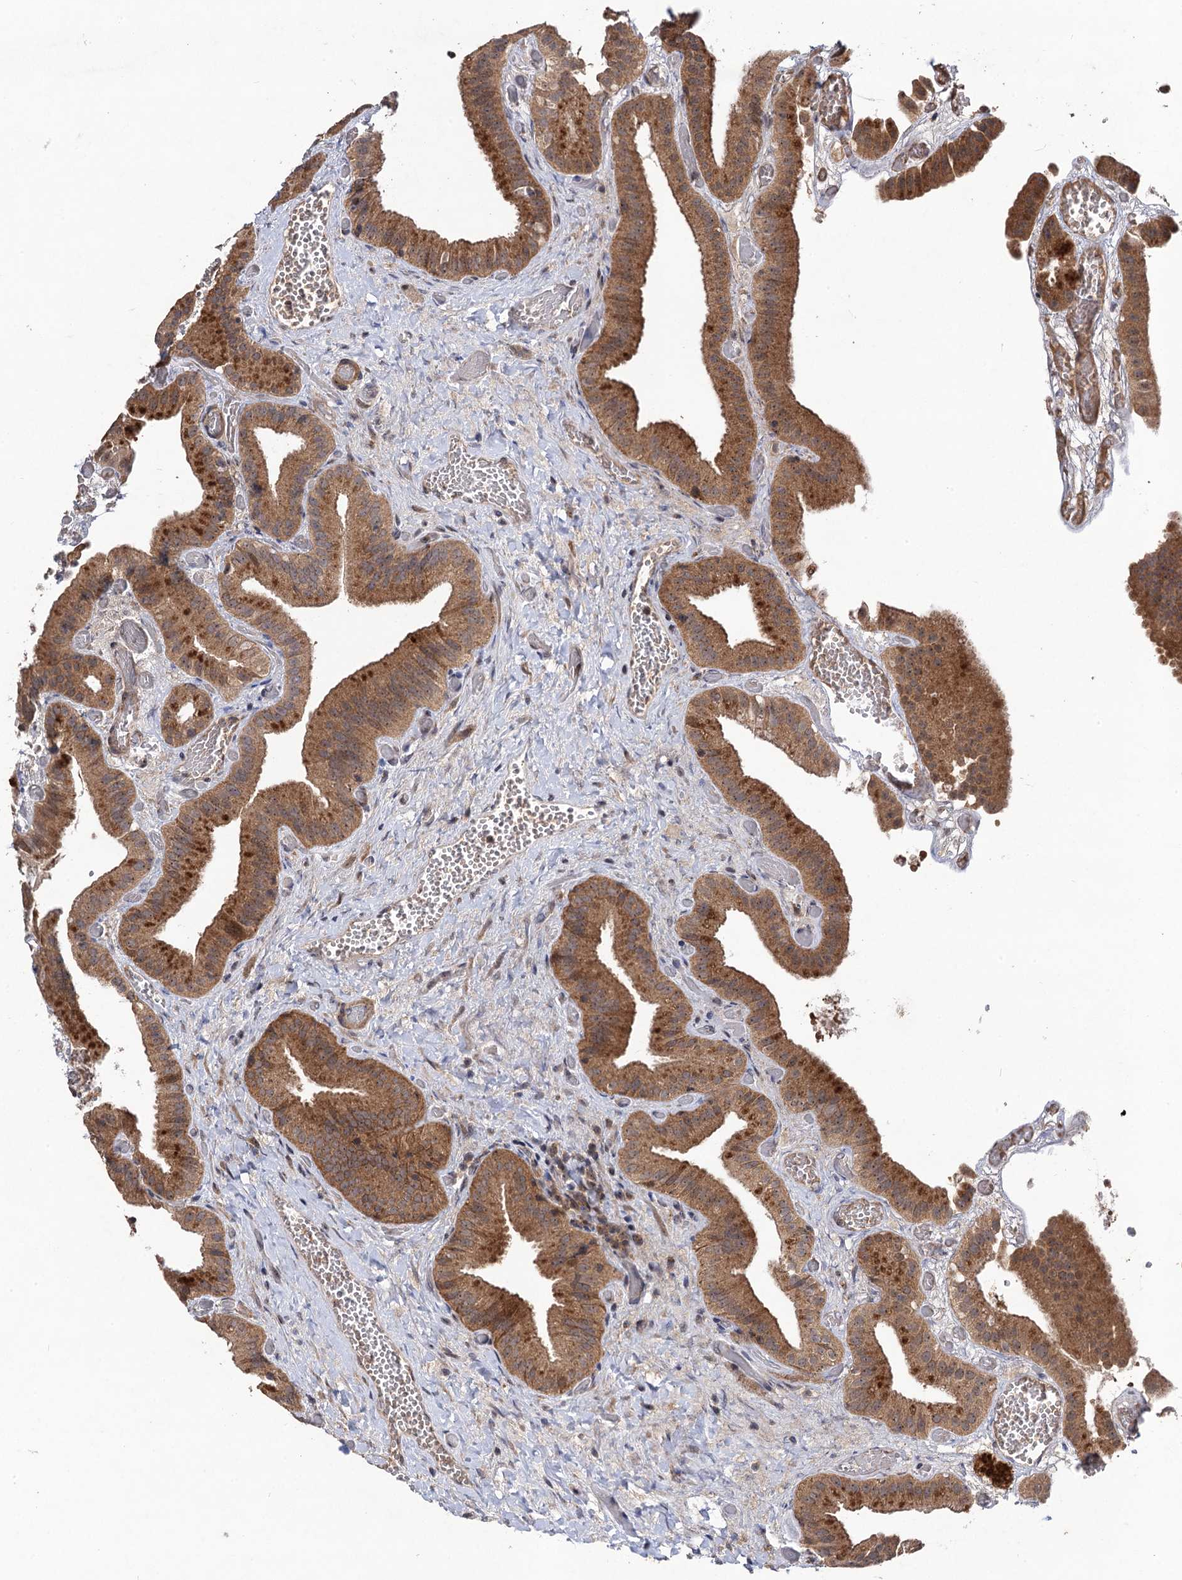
{"staining": {"intensity": "moderate", "quantity": ">75%", "location": "cytoplasmic/membranous"}, "tissue": "gallbladder", "cell_type": "Glandular cells", "image_type": "normal", "snomed": [{"axis": "morphology", "description": "Normal tissue, NOS"}, {"axis": "topography", "description": "Gallbladder"}], "caption": "IHC (DAB) staining of unremarkable gallbladder reveals moderate cytoplasmic/membranous protein positivity in about >75% of glandular cells. (DAB (3,3'-diaminobenzidine) = brown stain, brightfield microscopy at high magnification).", "gene": "KXD1", "patient": {"sex": "female", "age": 64}}